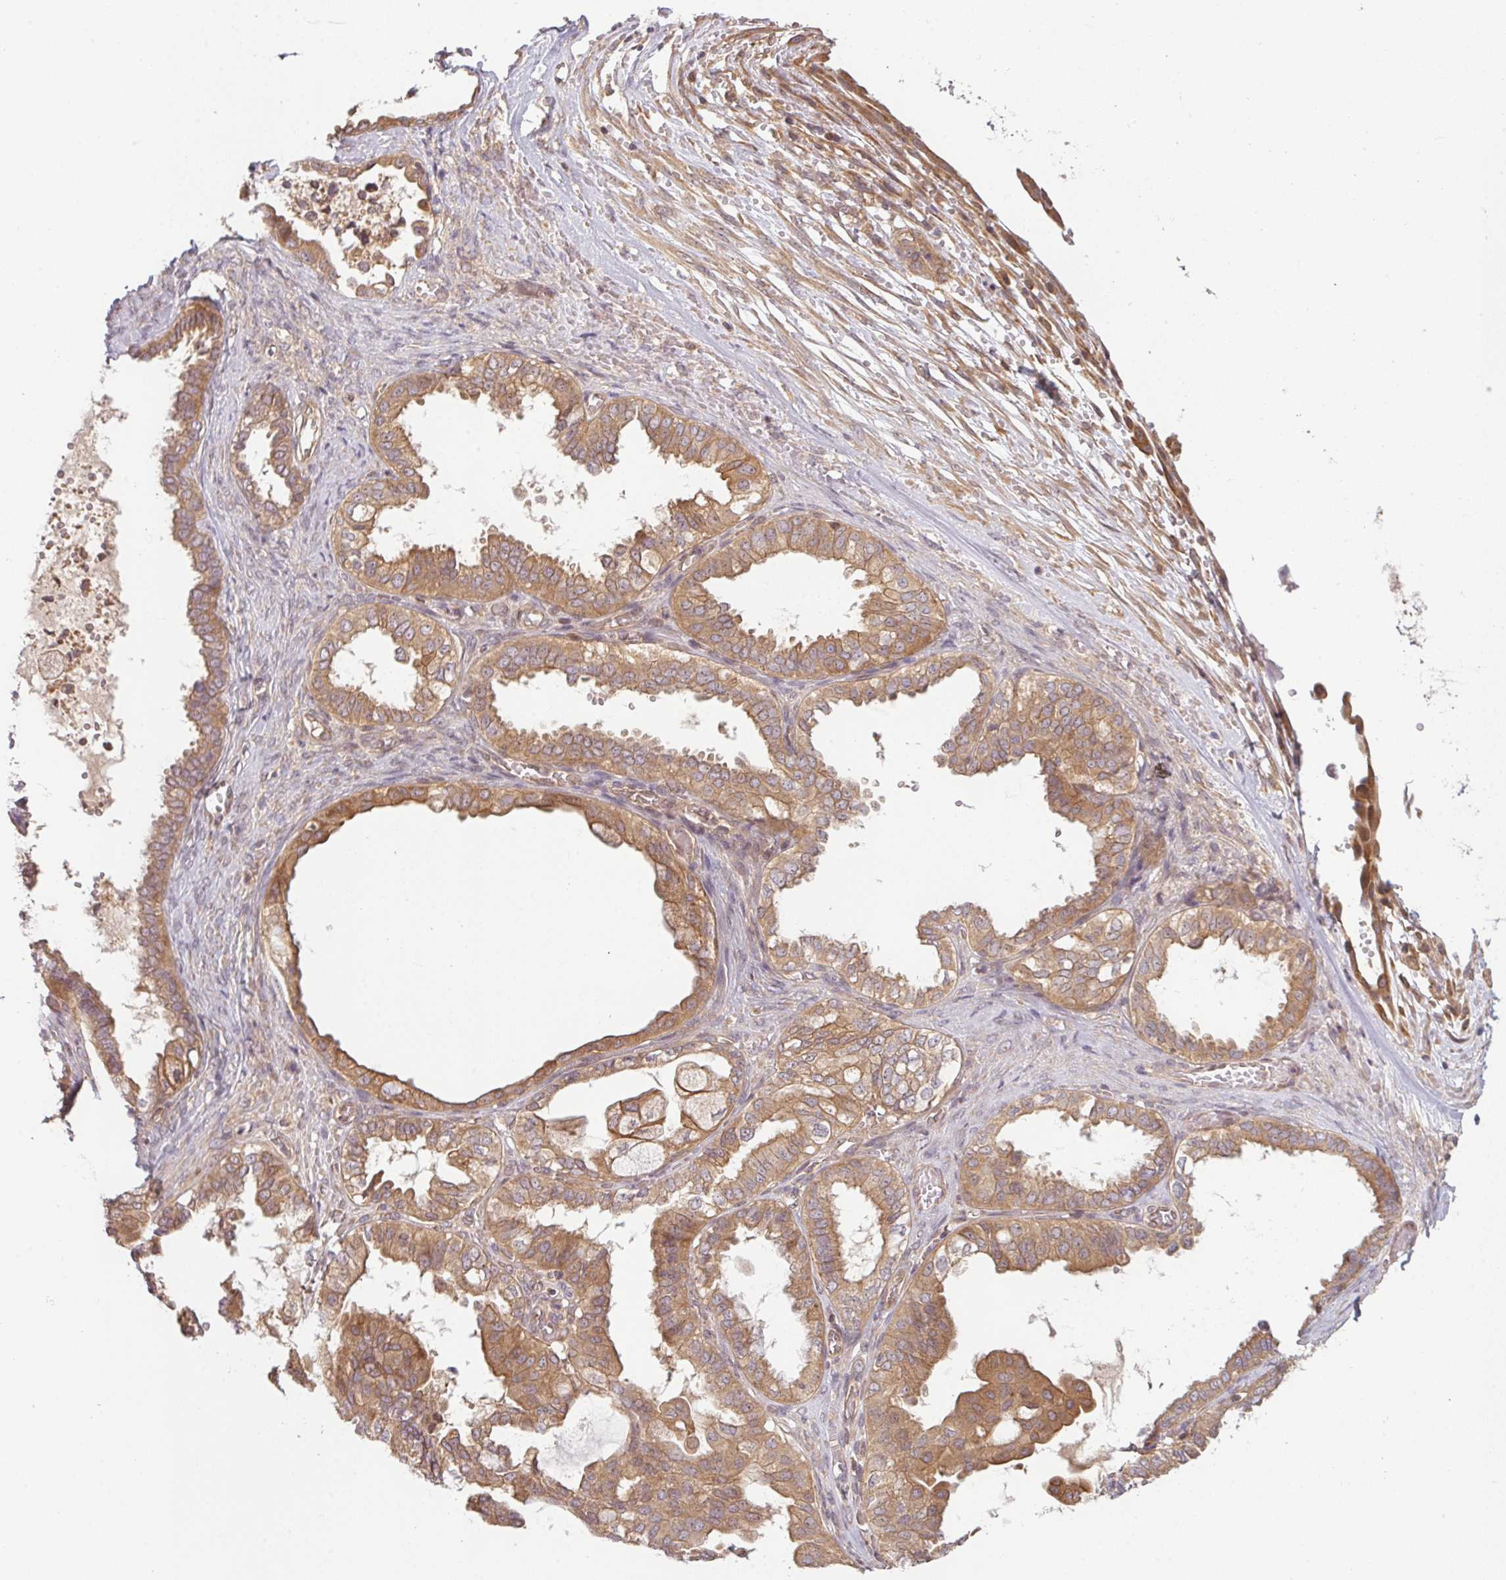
{"staining": {"intensity": "moderate", "quantity": ">75%", "location": "cytoplasmic/membranous"}, "tissue": "ovarian cancer", "cell_type": "Tumor cells", "image_type": "cancer", "snomed": [{"axis": "morphology", "description": "Carcinoma, NOS"}, {"axis": "morphology", "description": "Carcinoma, endometroid"}, {"axis": "topography", "description": "Ovary"}], "caption": "Moderate cytoplasmic/membranous positivity is present in approximately >75% of tumor cells in carcinoma (ovarian).", "gene": "RNF31", "patient": {"sex": "female", "age": 50}}